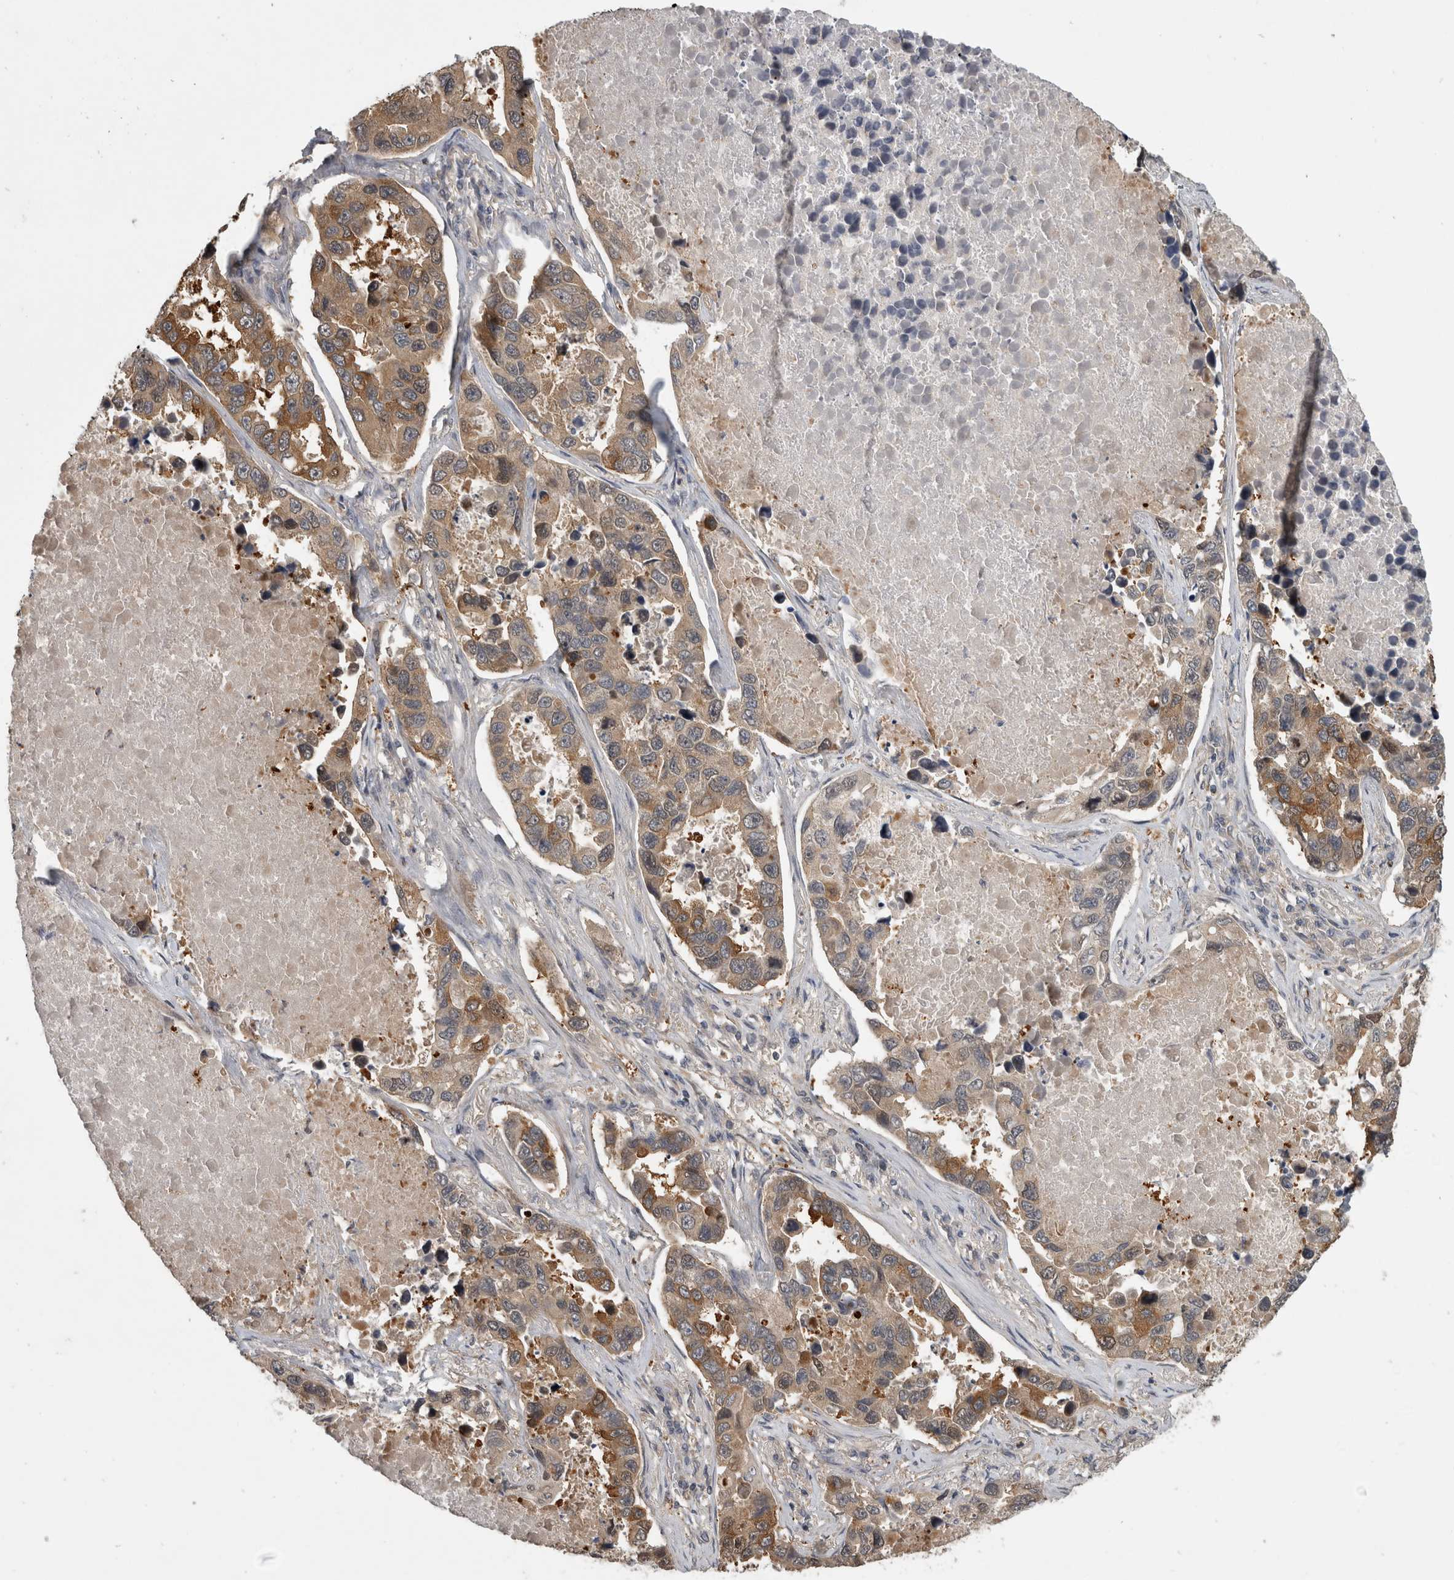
{"staining": {"intensity": "moderate", "quantity": ">75%", "location": "cytoplasmic/membranous"}, "tissue": "lung cancer", "cell_type": "Tumor cells", "image_type": "cancer", "snomed": [{"axis": "morphology", "description": "Adenocarcinoma, NOS"}, {"axis": "topography", "description": "Lung"}], "caption": "Tumor cells show moderate cytoplasmic/membranous staining in about >75% of cells in adenocarcinoma (lung). (DAB IHC with brightfield microscopy, high magnification).", "gene": "TRMT61B", "patient": {"sex": "male", "age": 64}}